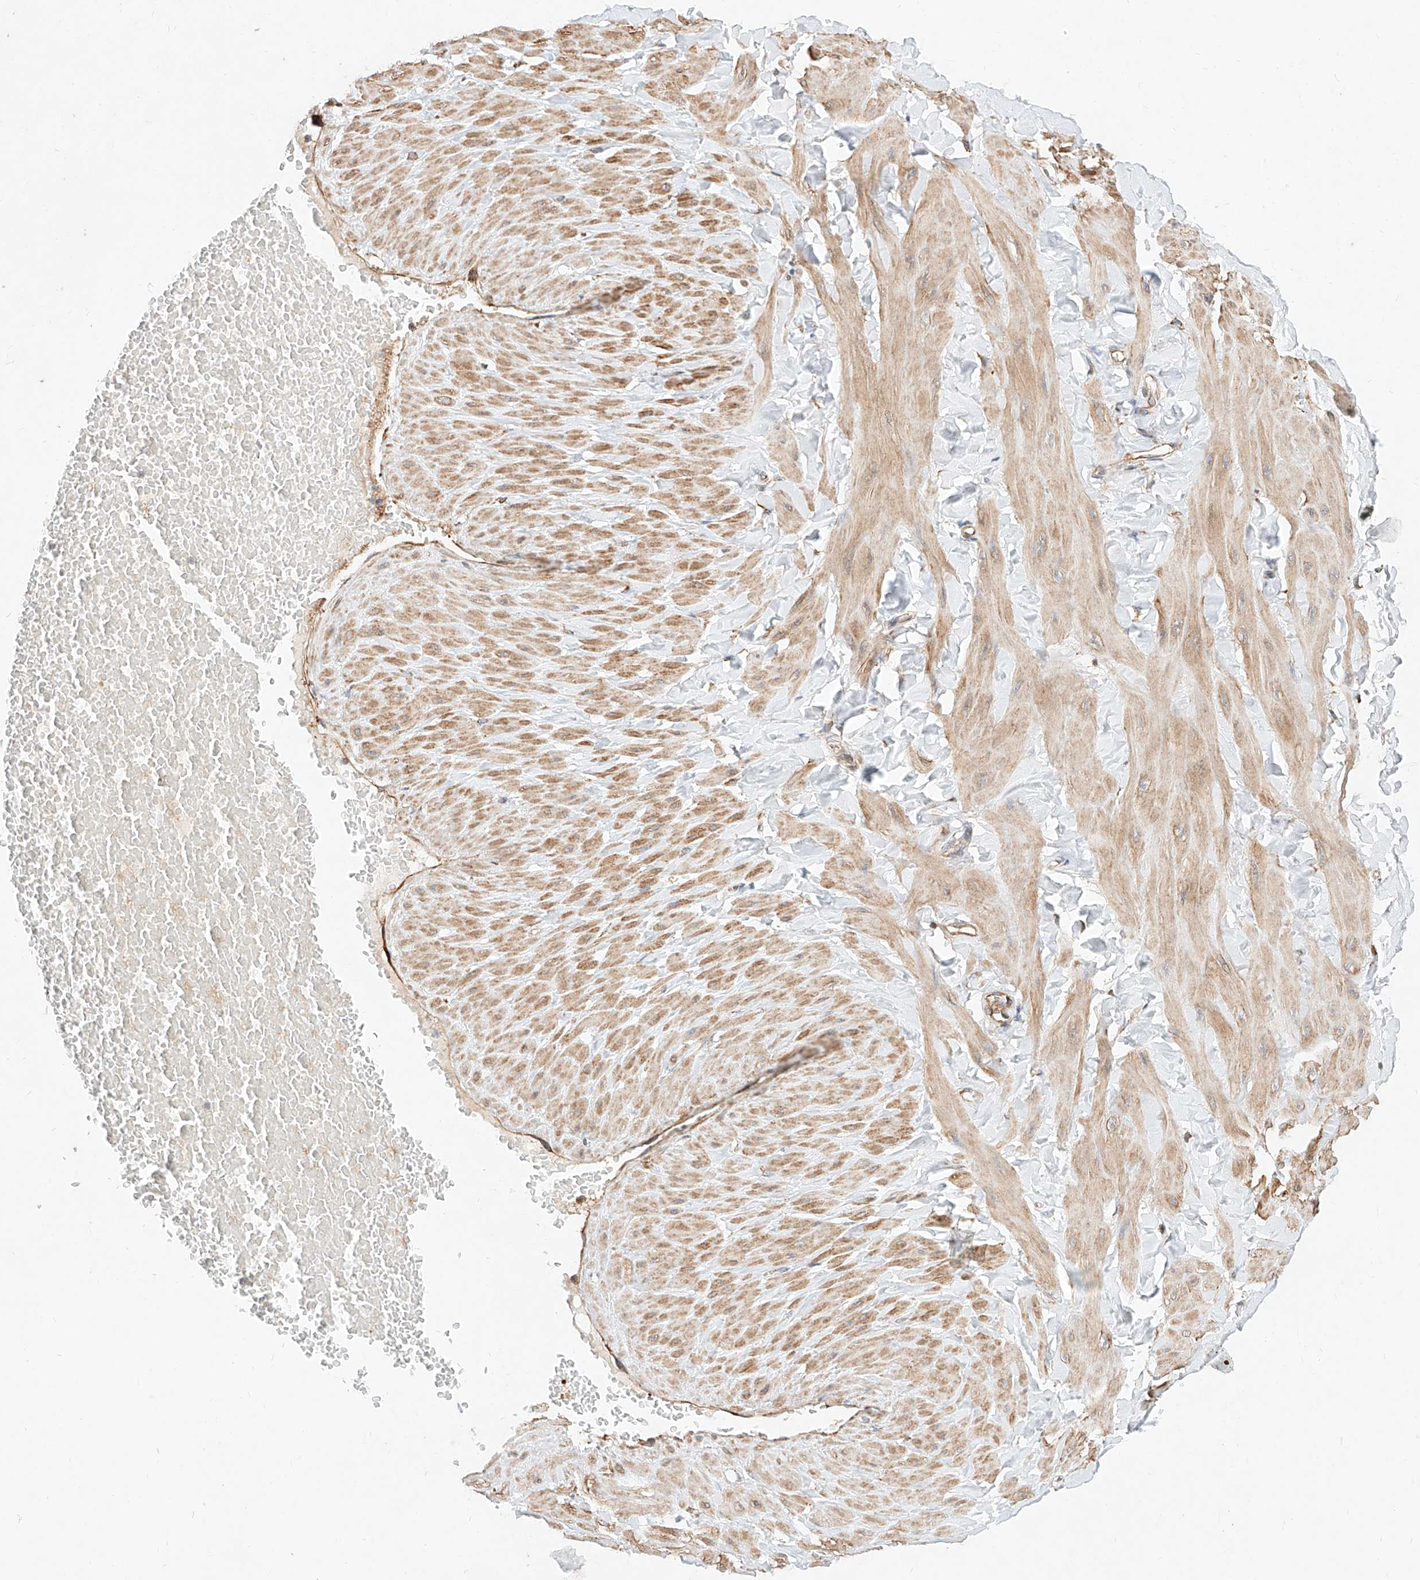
{"staining": {"intensity": "negative", "quantity": "none", "location": "none"}, "tissue": "adipose tissue", "cell_type": "Adipocytes", "image_type": "normal", "snomed": [{"axis": "morphology", "description": "Normal tissue, NOS"}, {"axis": "topography", "description": "Adipose tissue"}, {"axis": "topography", "description": "Vascular tissue"}, {"axis": "topography", "description": "Peripheral nerve tissue"}], "caption": "Photomicrograph shows no protein positivity in adipocytes of benign adipose tissue.", "gene": "ATP9B", "patient": {"sex": "male", "age": 25}}